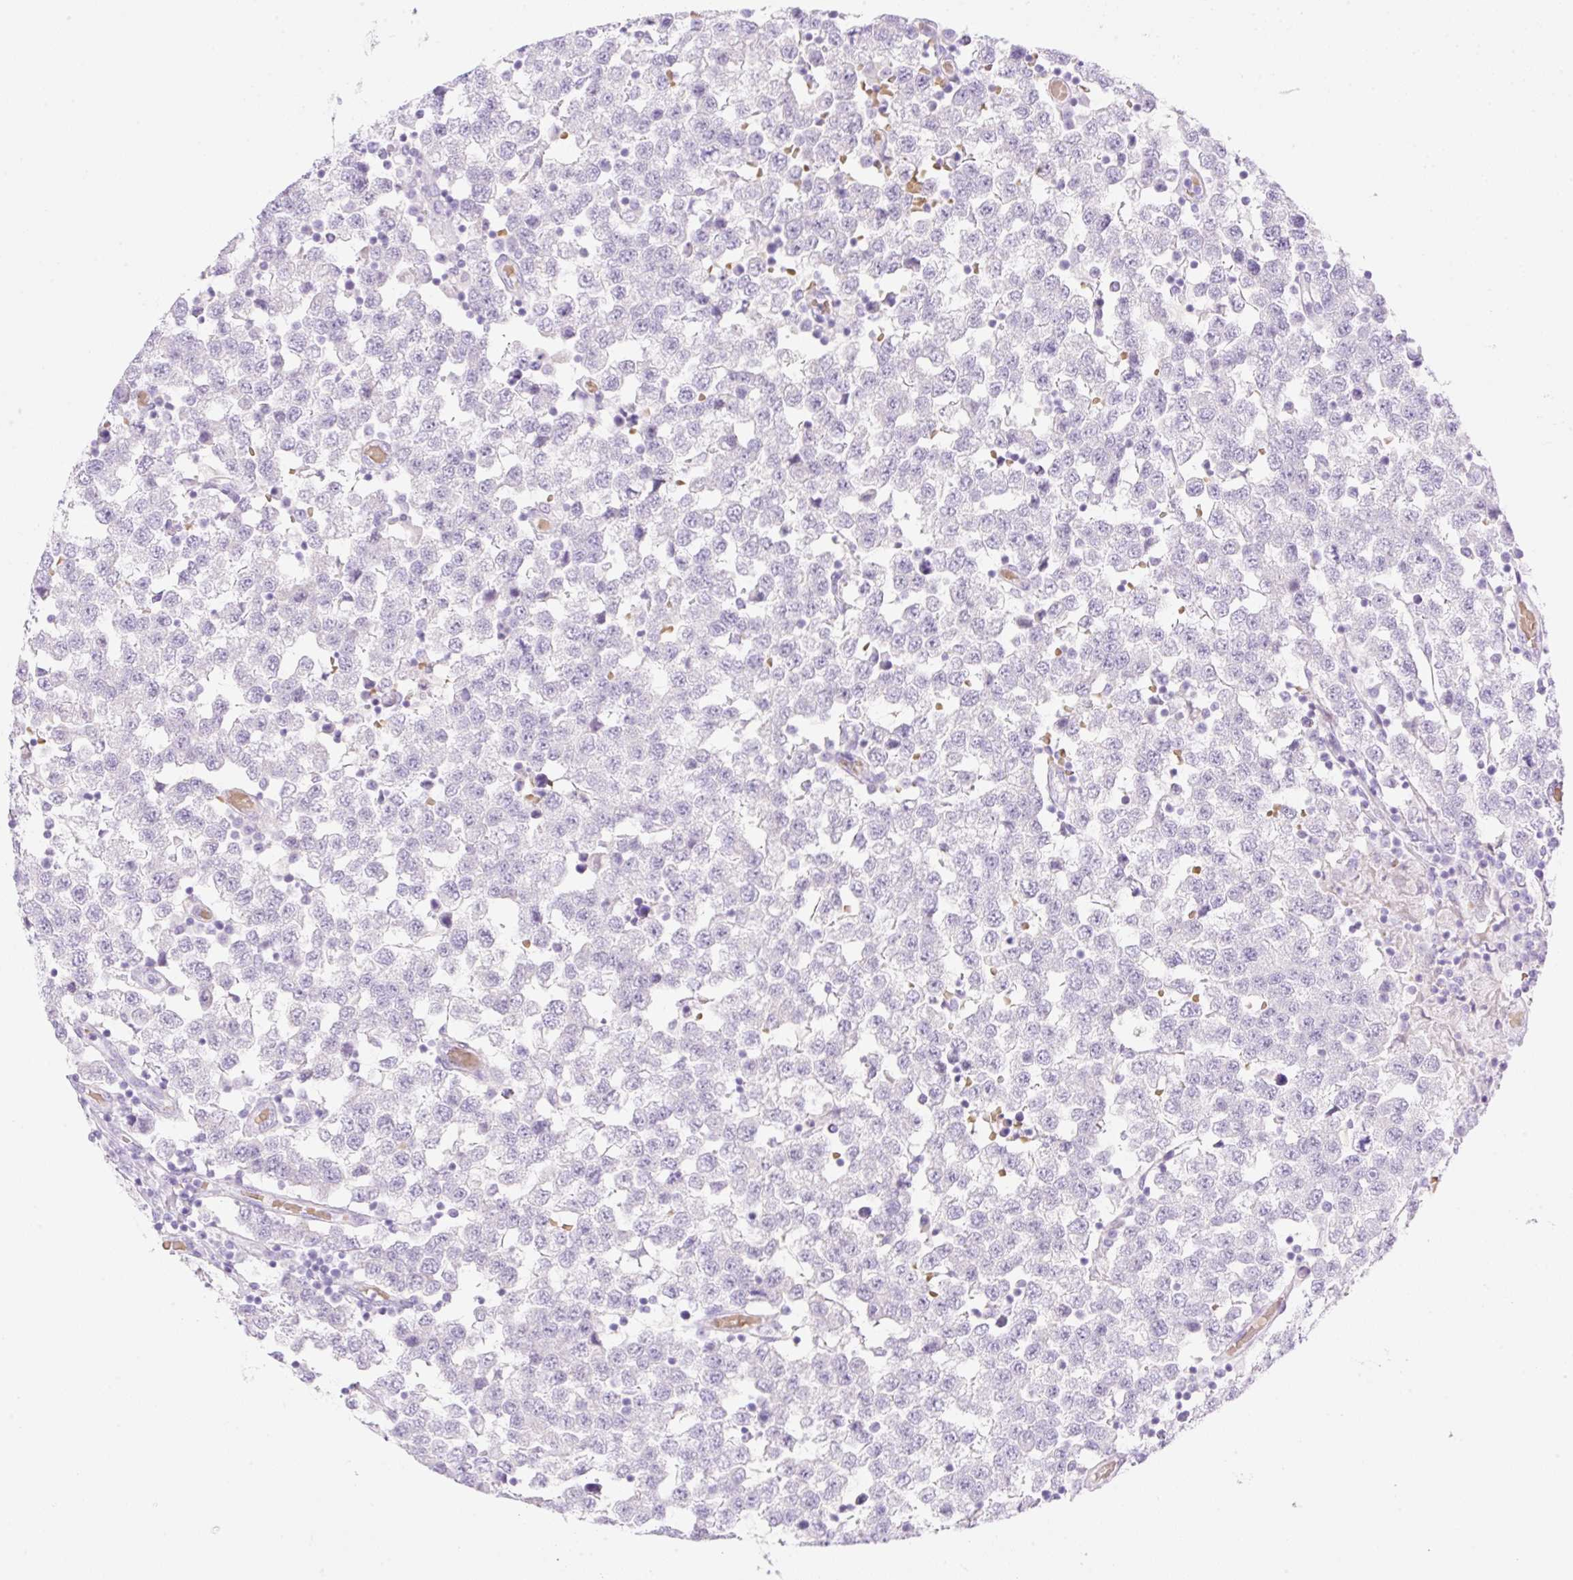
{"staining": {"intensity": "negative", "quantity": "none", "location": "none"}, "tissue": "testis cancer", "cell_type": "Tumor cells", "image_type": "cancer", "snomed": [{"axis": "morphology", "description": "Seminoma, NOS"}, {"axis": "topography", "description": "Testis"}], "caption": "This is a photomicrograph of IHC staining of seminoma (testis), which shows no staining in tumor cells. (DAB (3,3'-diaminobenzidine) immunohistochemistry (IHC), high magnification).", "gene": "CDX1", "patient": {"sex": "male", "age": 34}}